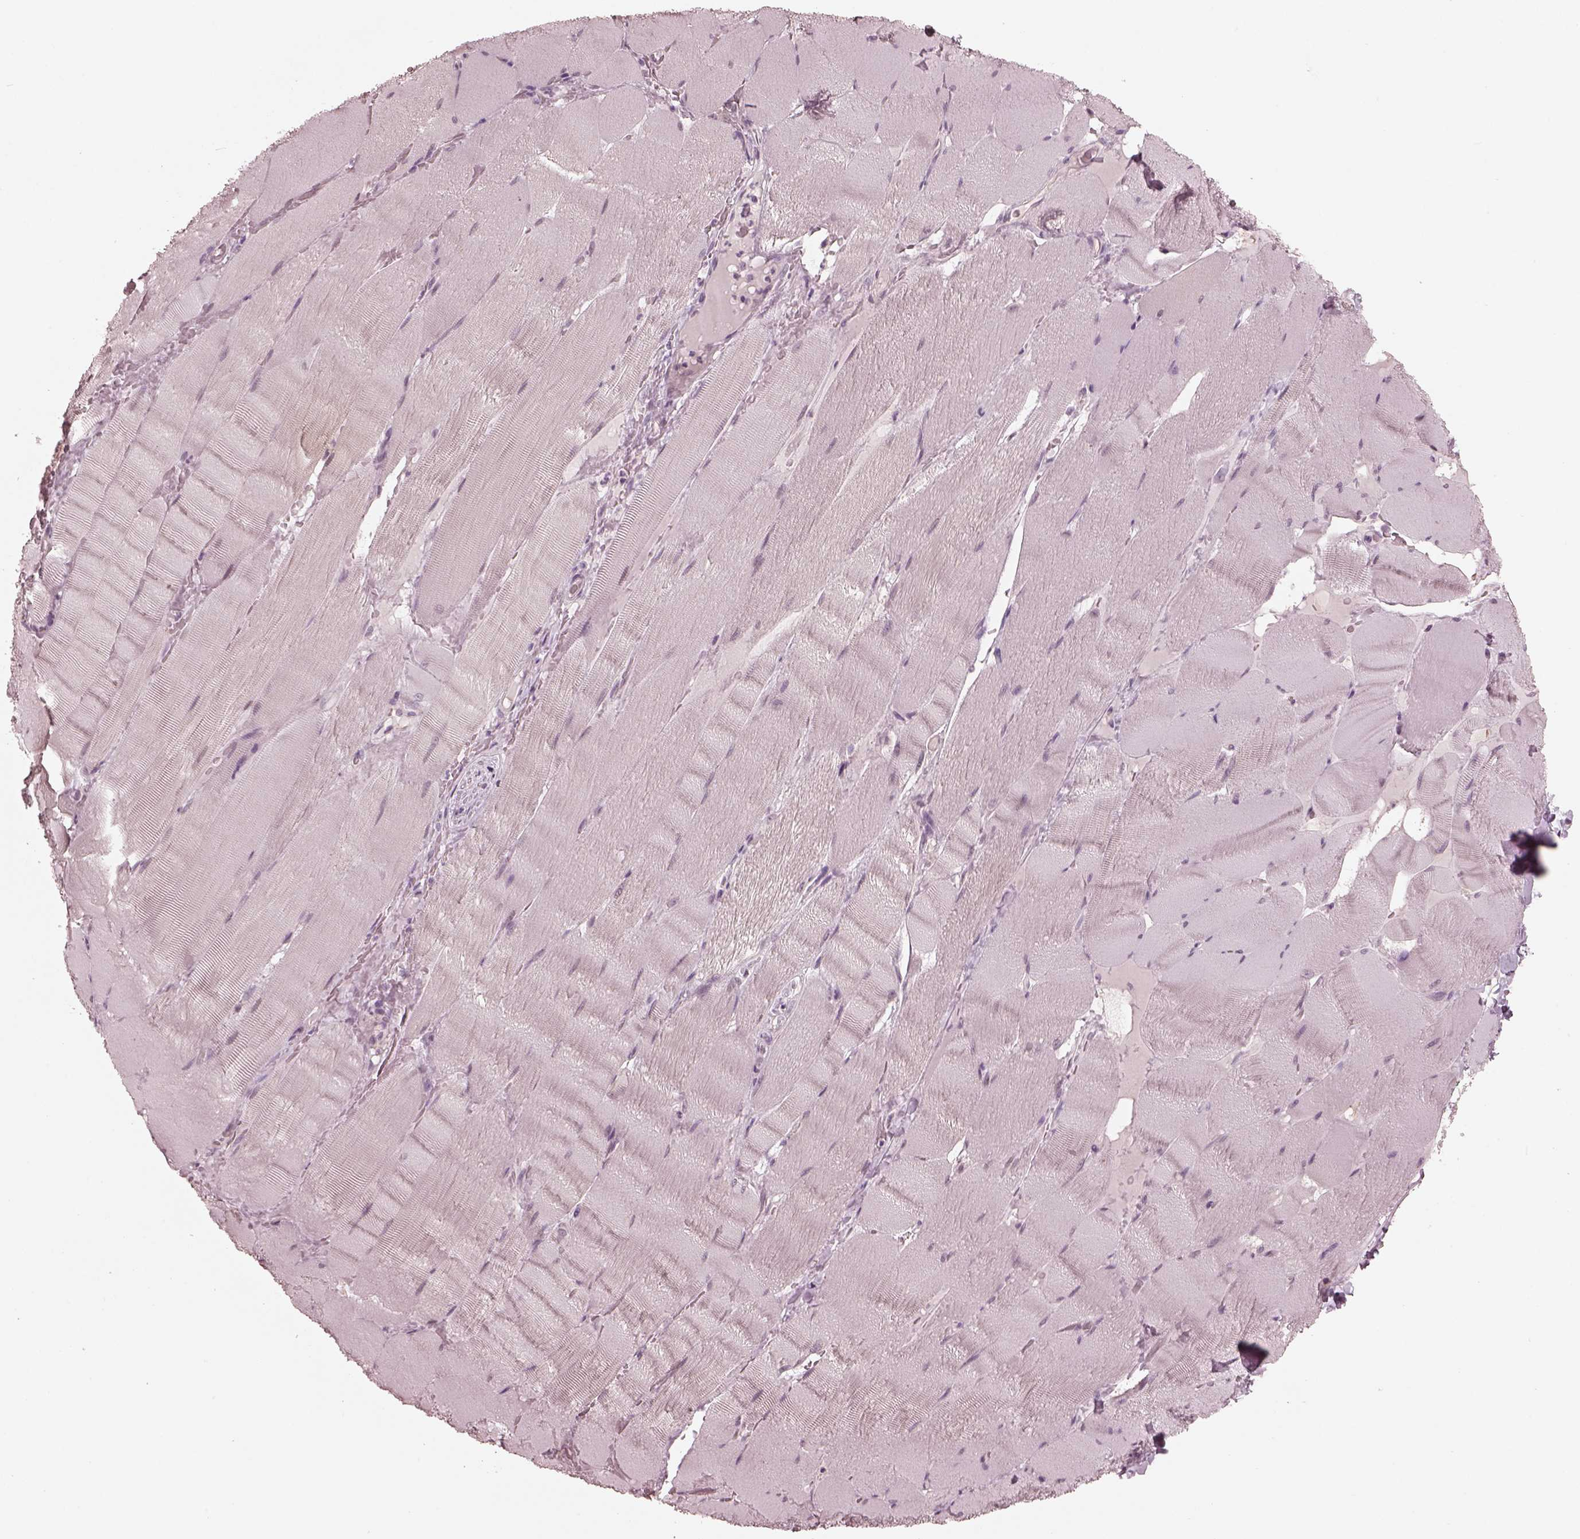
{"staining": {"intensity": "negative", "quantity": "none", "location": "none"}, "tissue": "skeletal muscle", "cell_type": "Myocytes", "image_type": "normal", "snomed": [{"axis": "morphology", "description": "Normal tissue, NOS"}, {"axis": "topography", "description": "Skeletal muscle"}], "caption": "An image of skeletal muscle stained for a protein reveals no brown staining in myocytes. Nuclei are stained in blue.", "gene": "OPTC", "patient": {"sex": "male", "age": 56}}